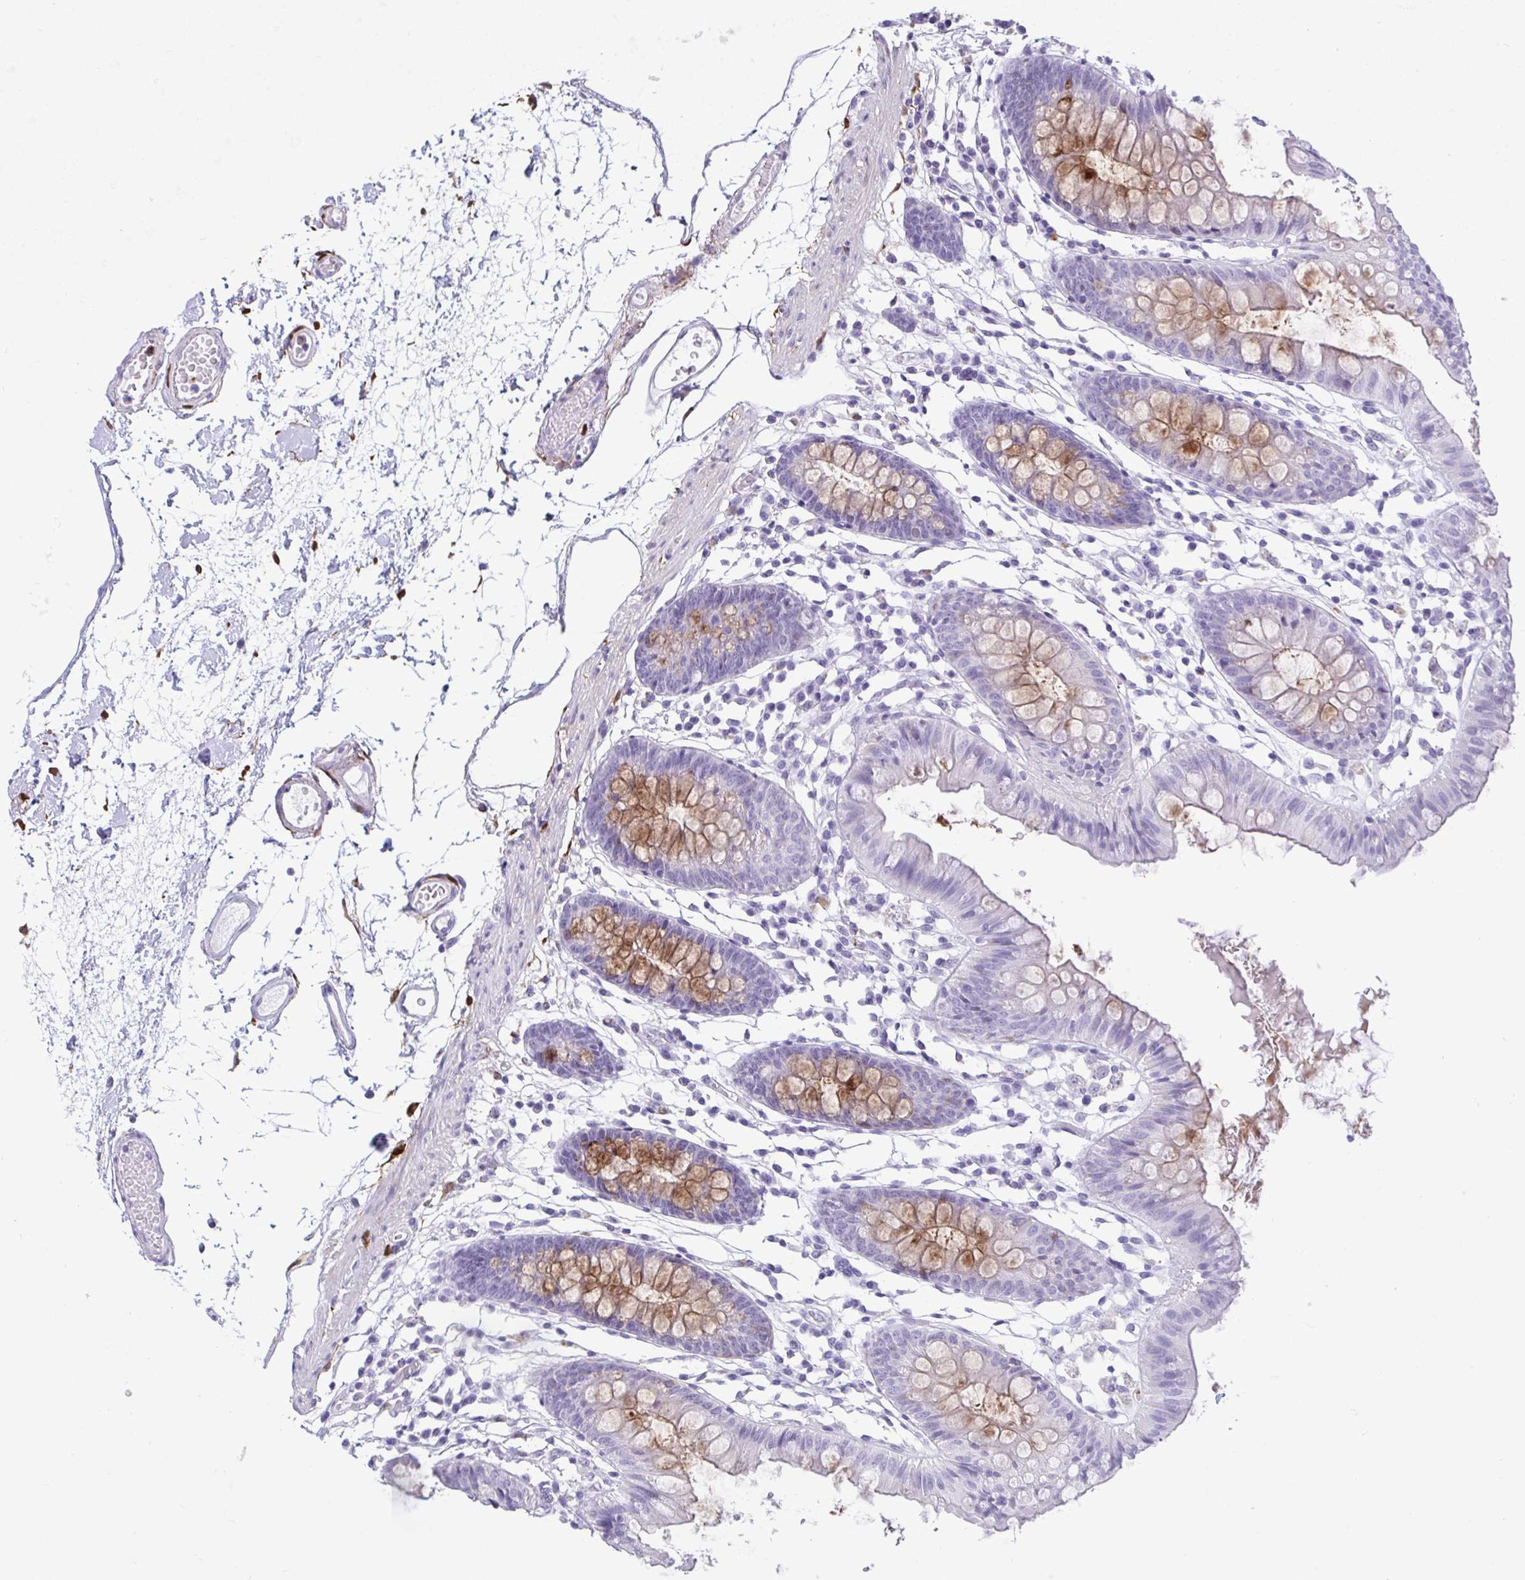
{"staining": {"intensity": "negative", "quantity": "none", "location": "none"}, "tissue": "colon", "cell_type": "Endothelial cells", "image_type": "normal", "snomed": [{"axis": "morphology", "description": "Normal tissue, NOS"}, {"axis": "topography", "description": "Colon"}], "caption": "Endothelial cells are negative for protein expression in normal human colon. (Immunohistochemistry, brightfield microscopy, high magnification).", "gene": "ARHGAP42", "patient": {"sex": "female", "age": 84}}